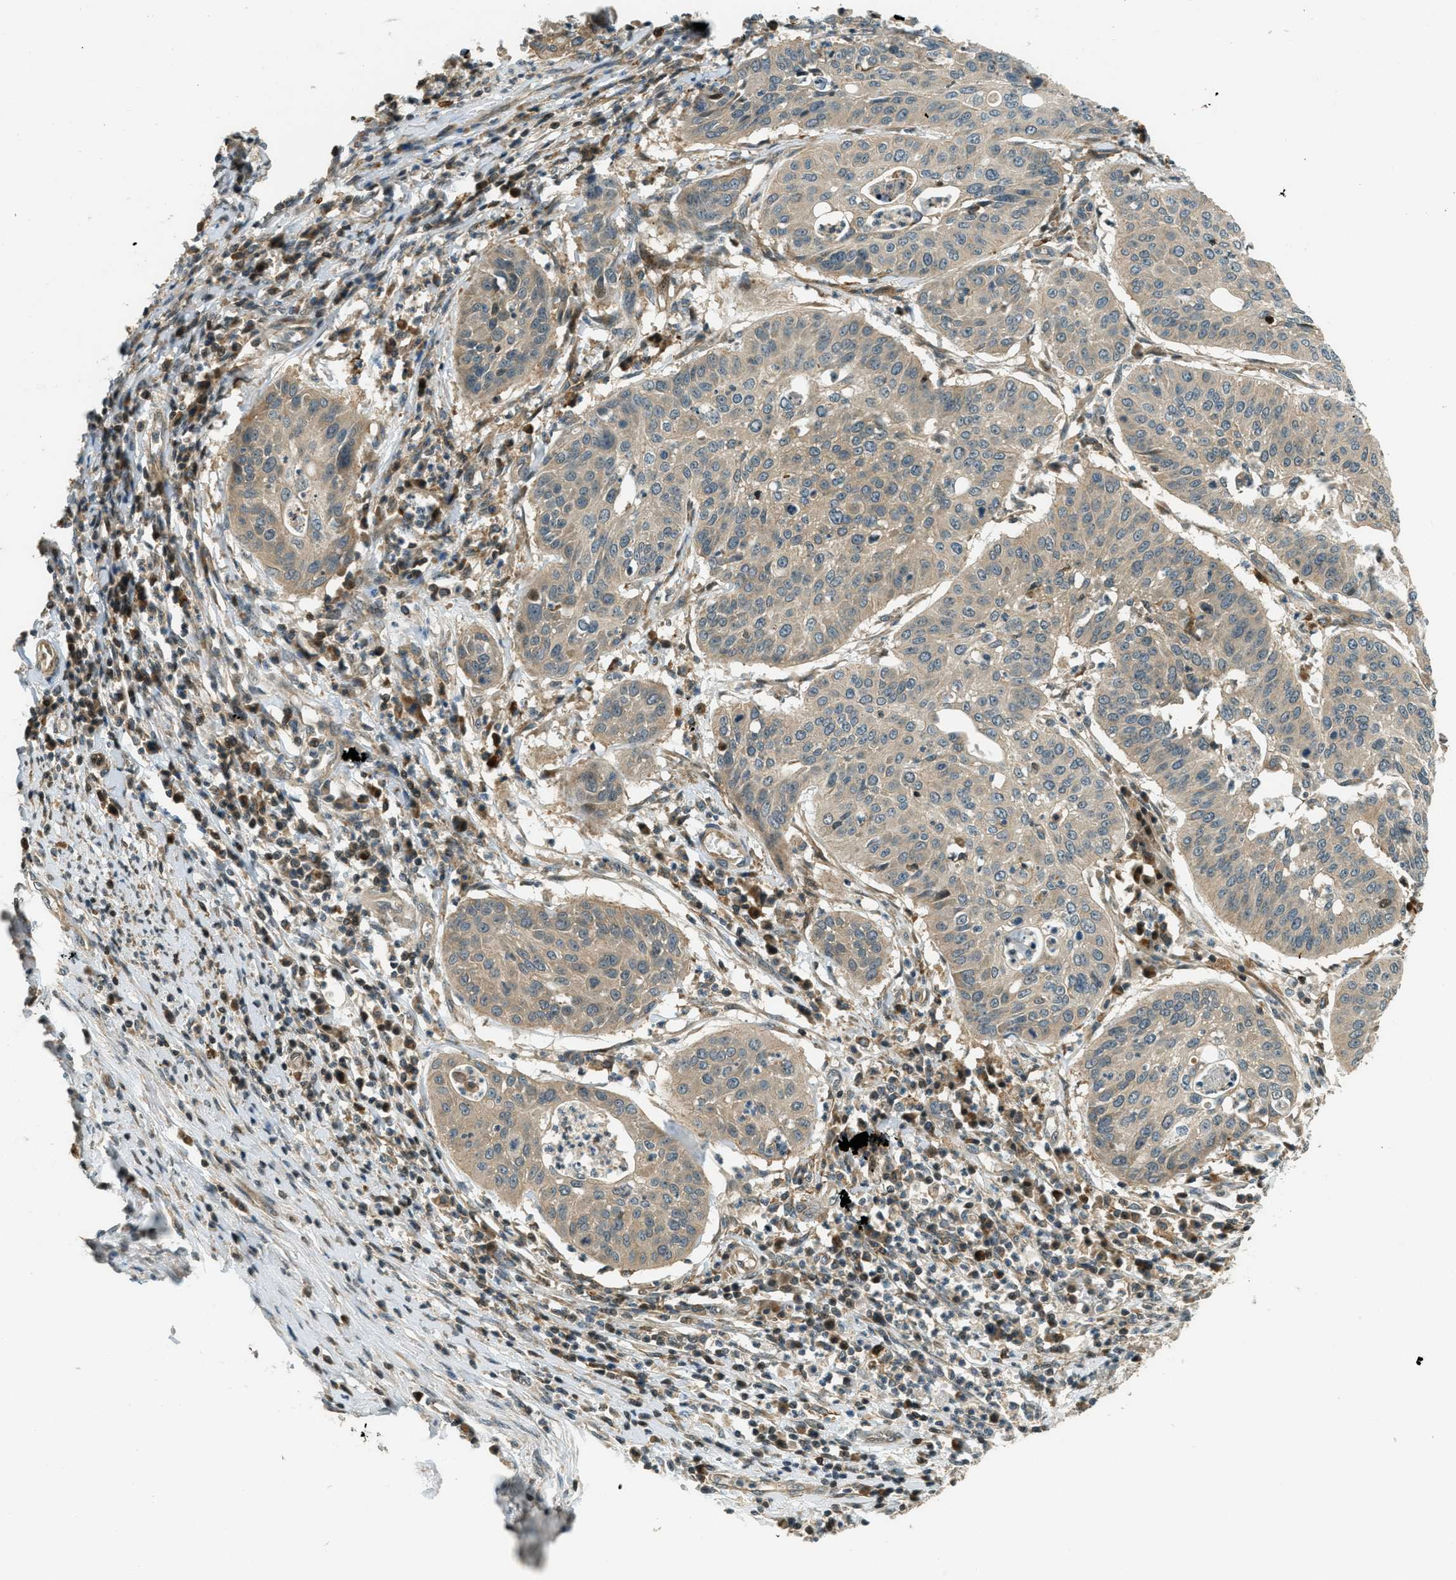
{"staining": {"intensity": "weak", "quantity": ">75%", "location": "cytoplasmic/membranous"}, "tissue": "cervical cancer", "cell_type": "Tumor cells", "image_type": "cancer", "snomed": [{"axis": "morphology", "description": "Normal tissue, NOS"}, {"axis": "morphology", "description": "Squamous cell carcinoma, NOS"}, {"axis": "topography", "description": "Cervix"}], "caption": "Cervical cancer (squamous cell carcinoma) stained for a protein reveals weak cytoplasmic/membranous positivity in tumor cells.", "gene": "PTPN23", "patient": {"sex": "female", "age": 39}}